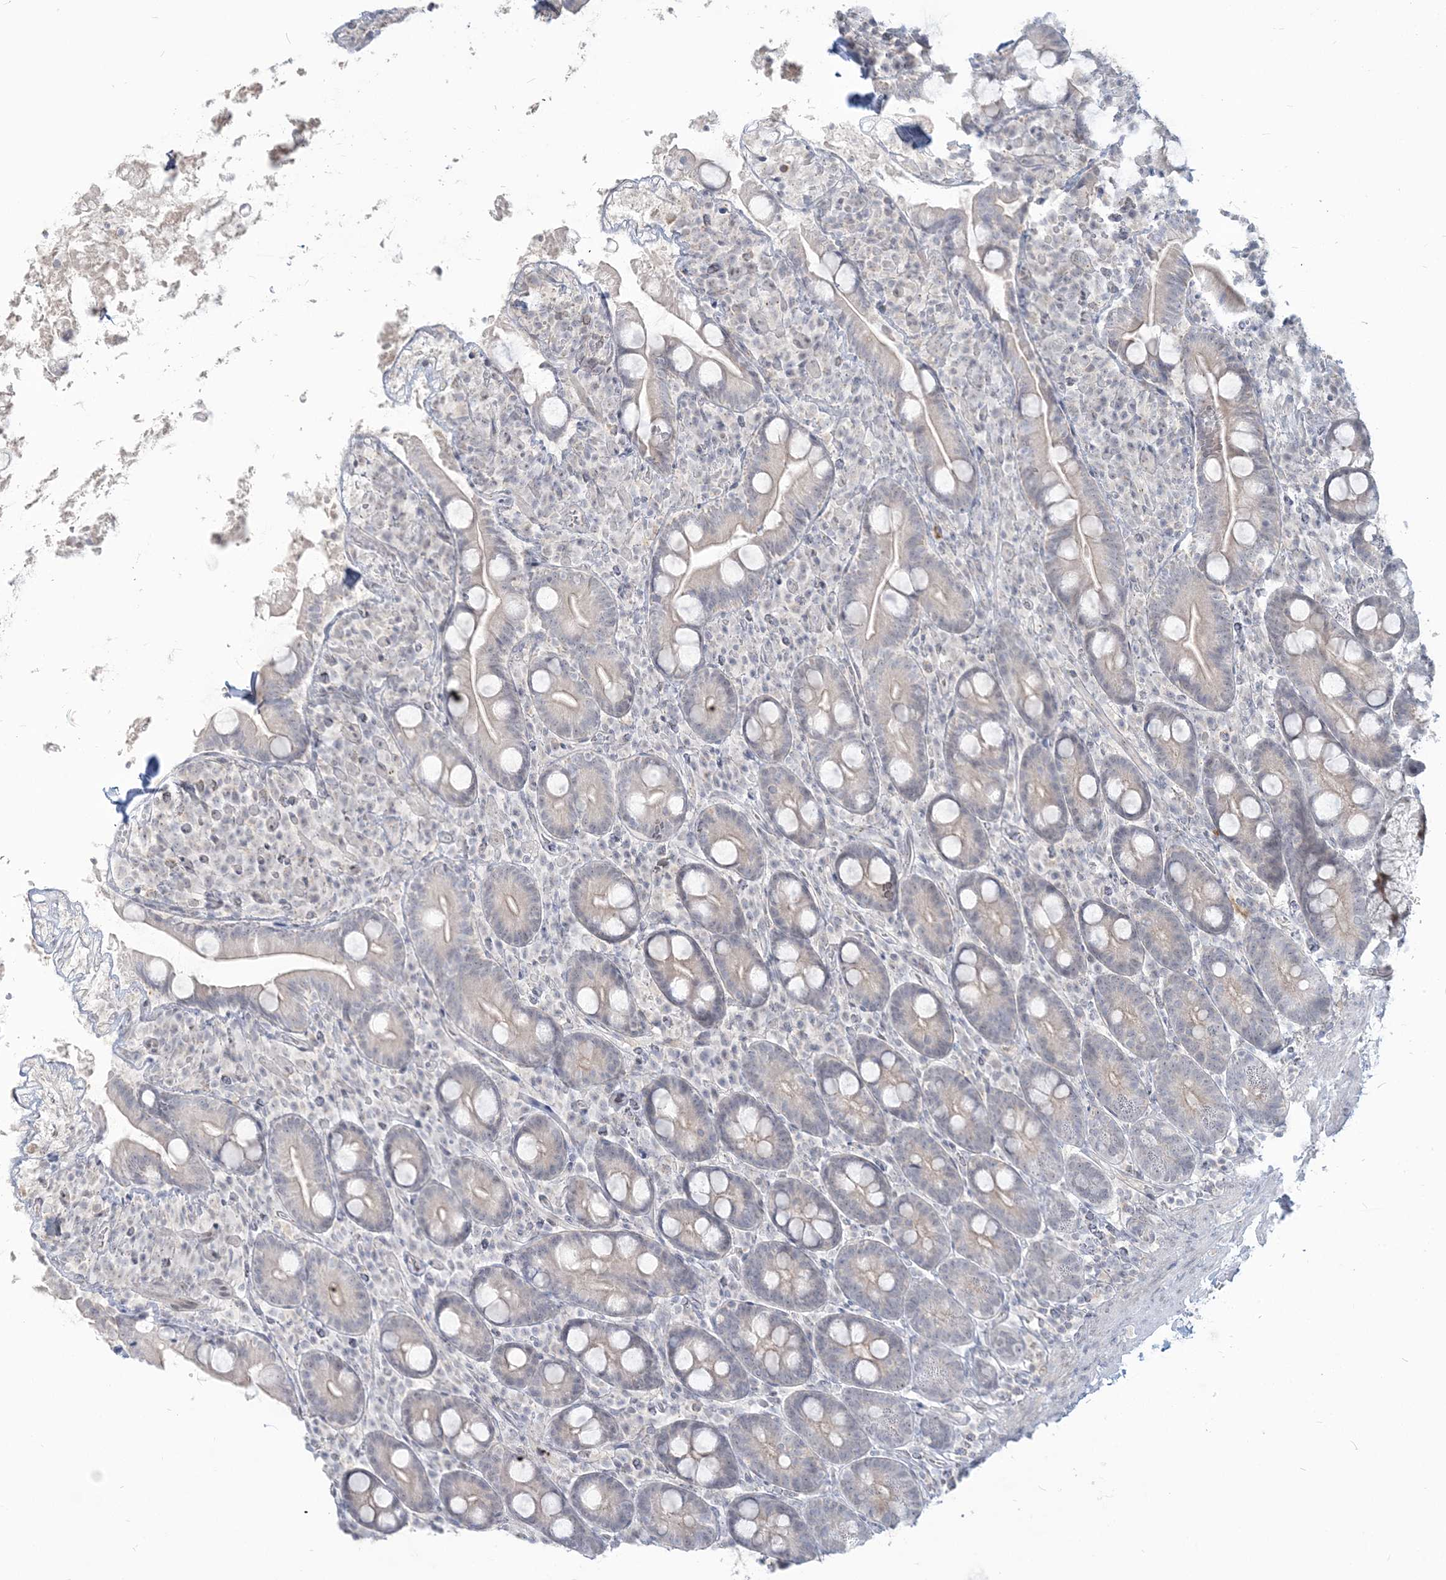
{"staining": {"intensity": "negative", "quantity": "none", "location": "none"}, "tissue": "duodenum", "cell_type": "Glandular cells", "image_type": "normal", "snomed": [{"axis": "morphology", "description": "Normal tissue, NOS"}, {"axis": "topography", "description": "Duodenum"}], "caption": "High magnification brightfield microscopy of benign duodenum stained with DAB (brown) and counterstained with hematoxylin (blue): glandular cells show no significant expression.", "gene": "SDAD1", "patient": {"sex": "male", "age": 35}}